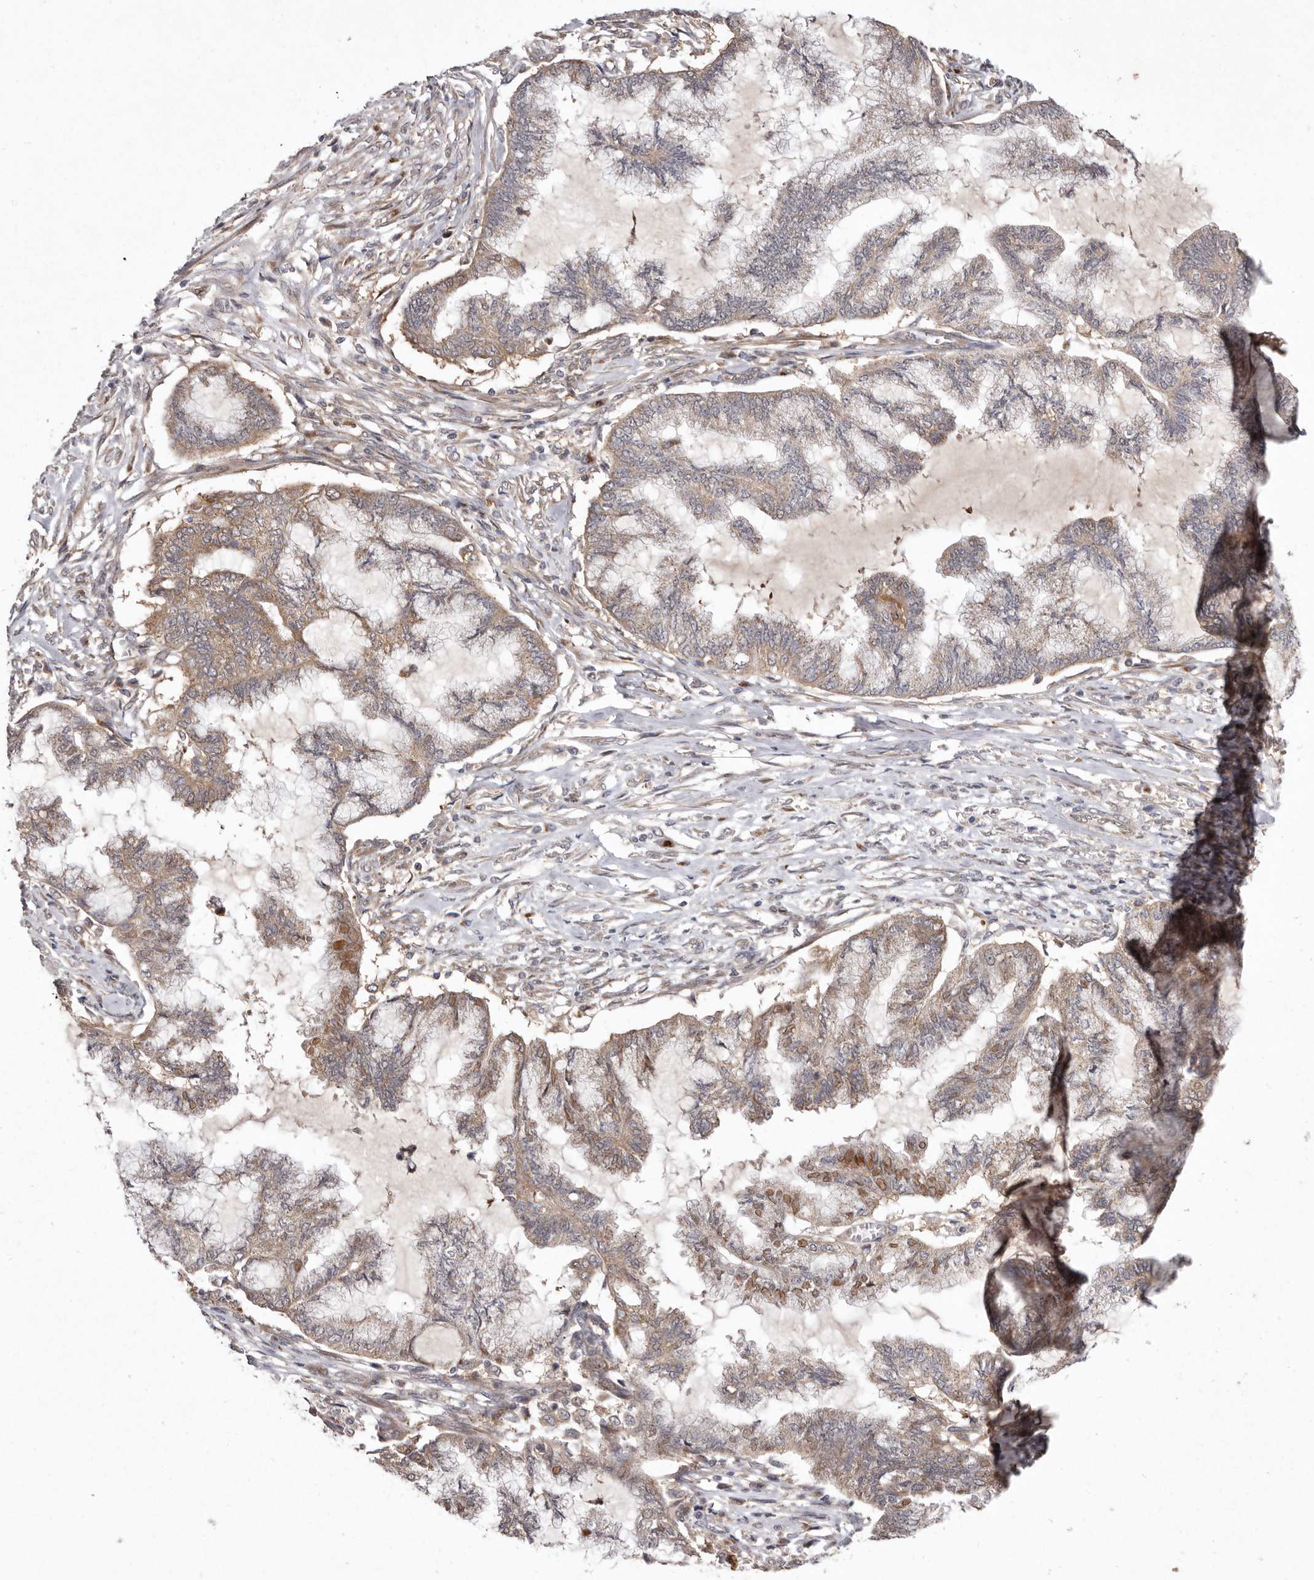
{"staining": {"intensity": "moderate", "quantity": ">75%", "location": "cytoplasmic/membranous,nuclear"}, "tissue": "endometrial cancer", "cell_type": "Tumor cells", "image_type": "cancer", "snomed": [{"axis": "morphology", "description": "Adenocarcinoma, NOS"}, {"axis": "topography", "description": "Endometrium"}], "caption": "The immunohistochemical stain shows moderate cytoplasmic/membranous and nuclear staining in tumor cells of endometrial adenocarcinoma tissue.", "gene": "FLAD1", "patient": {"sex": "female", "age": 86}}